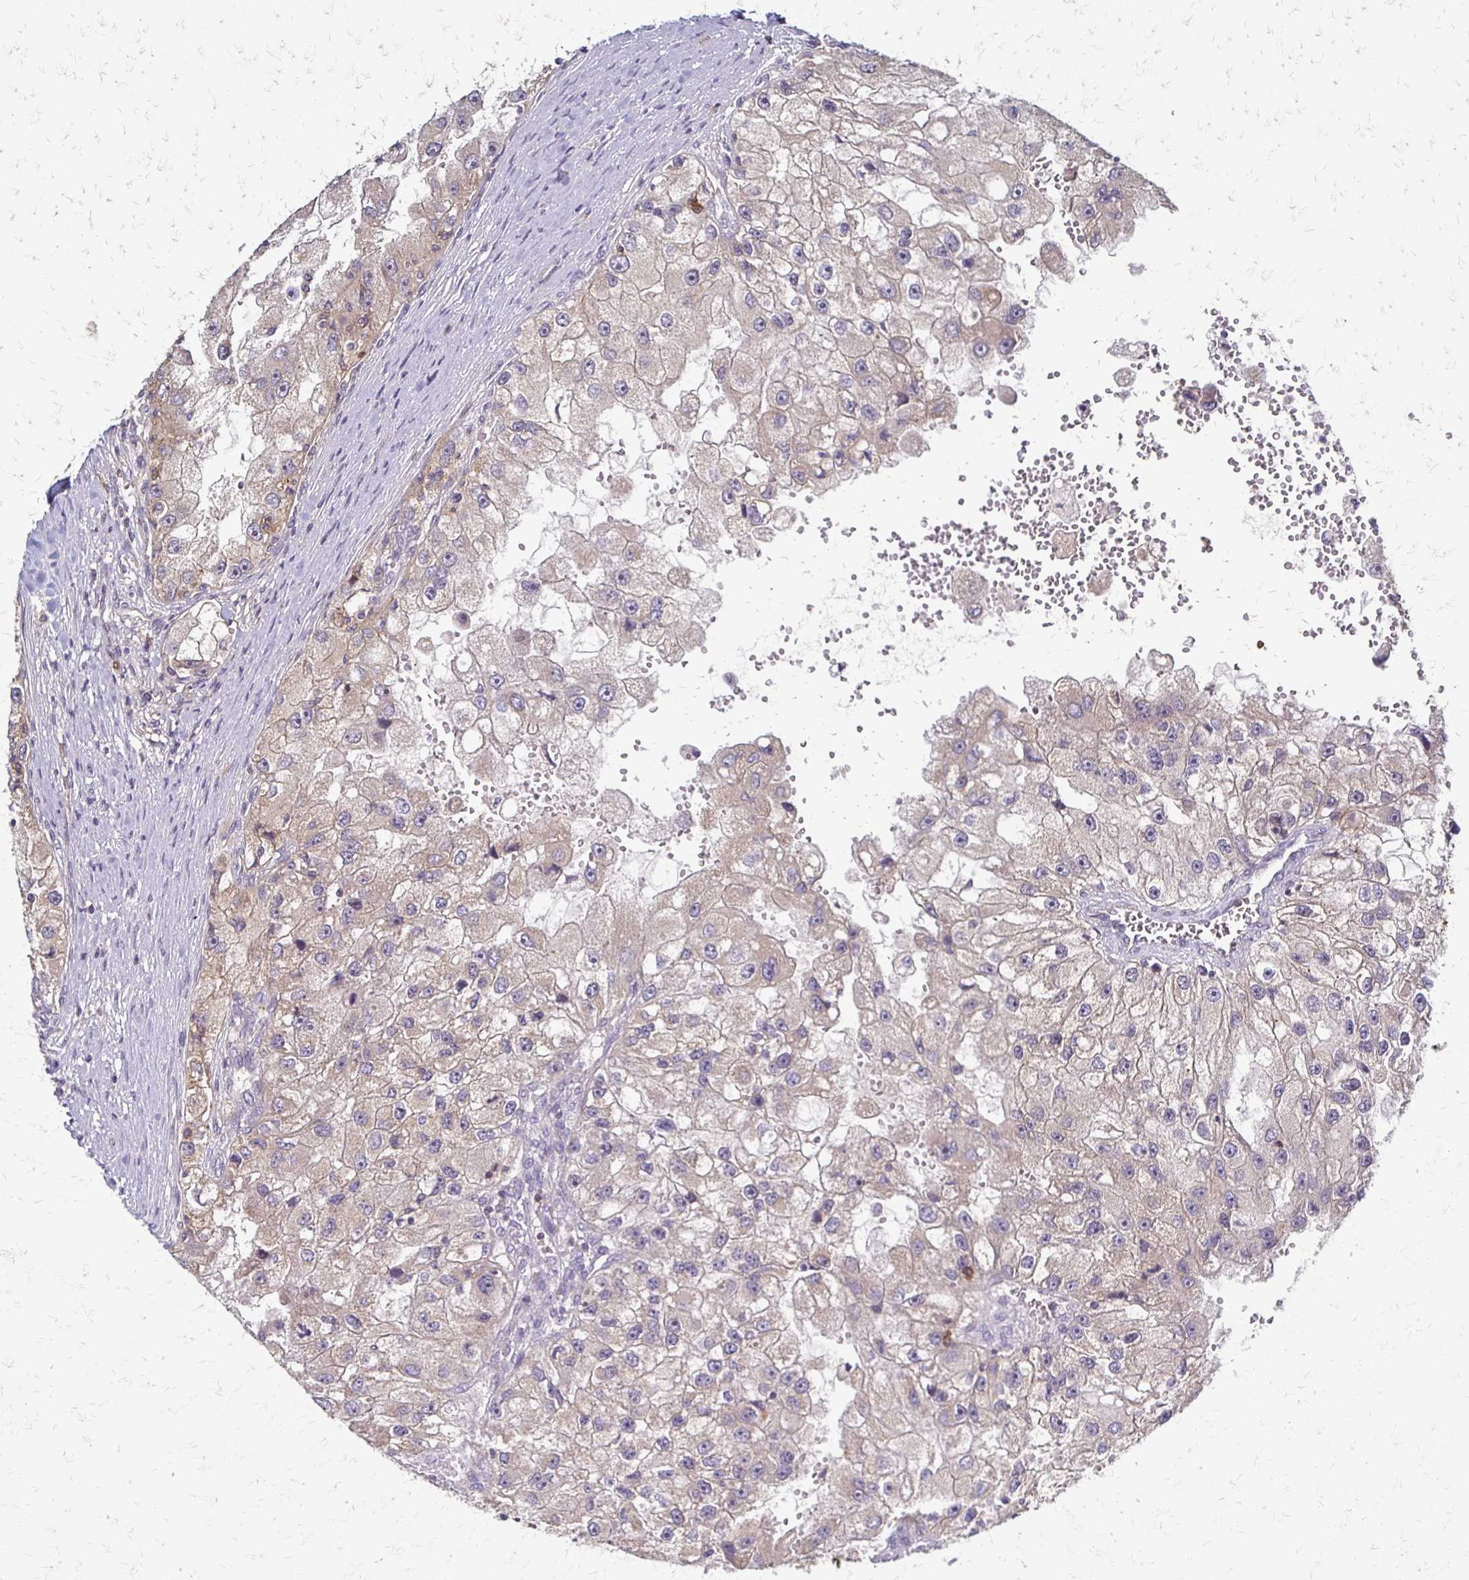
{"staining": {"intensity": "weak", "quantity": "25%-75%", "location": "cytoplasmic/membranous"}, "tissue": "renal cancer", "cell_type": "Tumor cells", "image_type": "cancer", "snomed": [{"axis": "morphology", "description": "Adenocarcinoma, NOS"}, {"axis": "topography", "description": "Kidney"}], "caption": "About 25%-75% of tumor cells in renal adenocarcinoma show weak cytoplasmic/membranous protein expression as visualized by brown immunohistochemical staining.", "gene": "SLC9A9", "patient": {"sex": "male", "age": 63}}